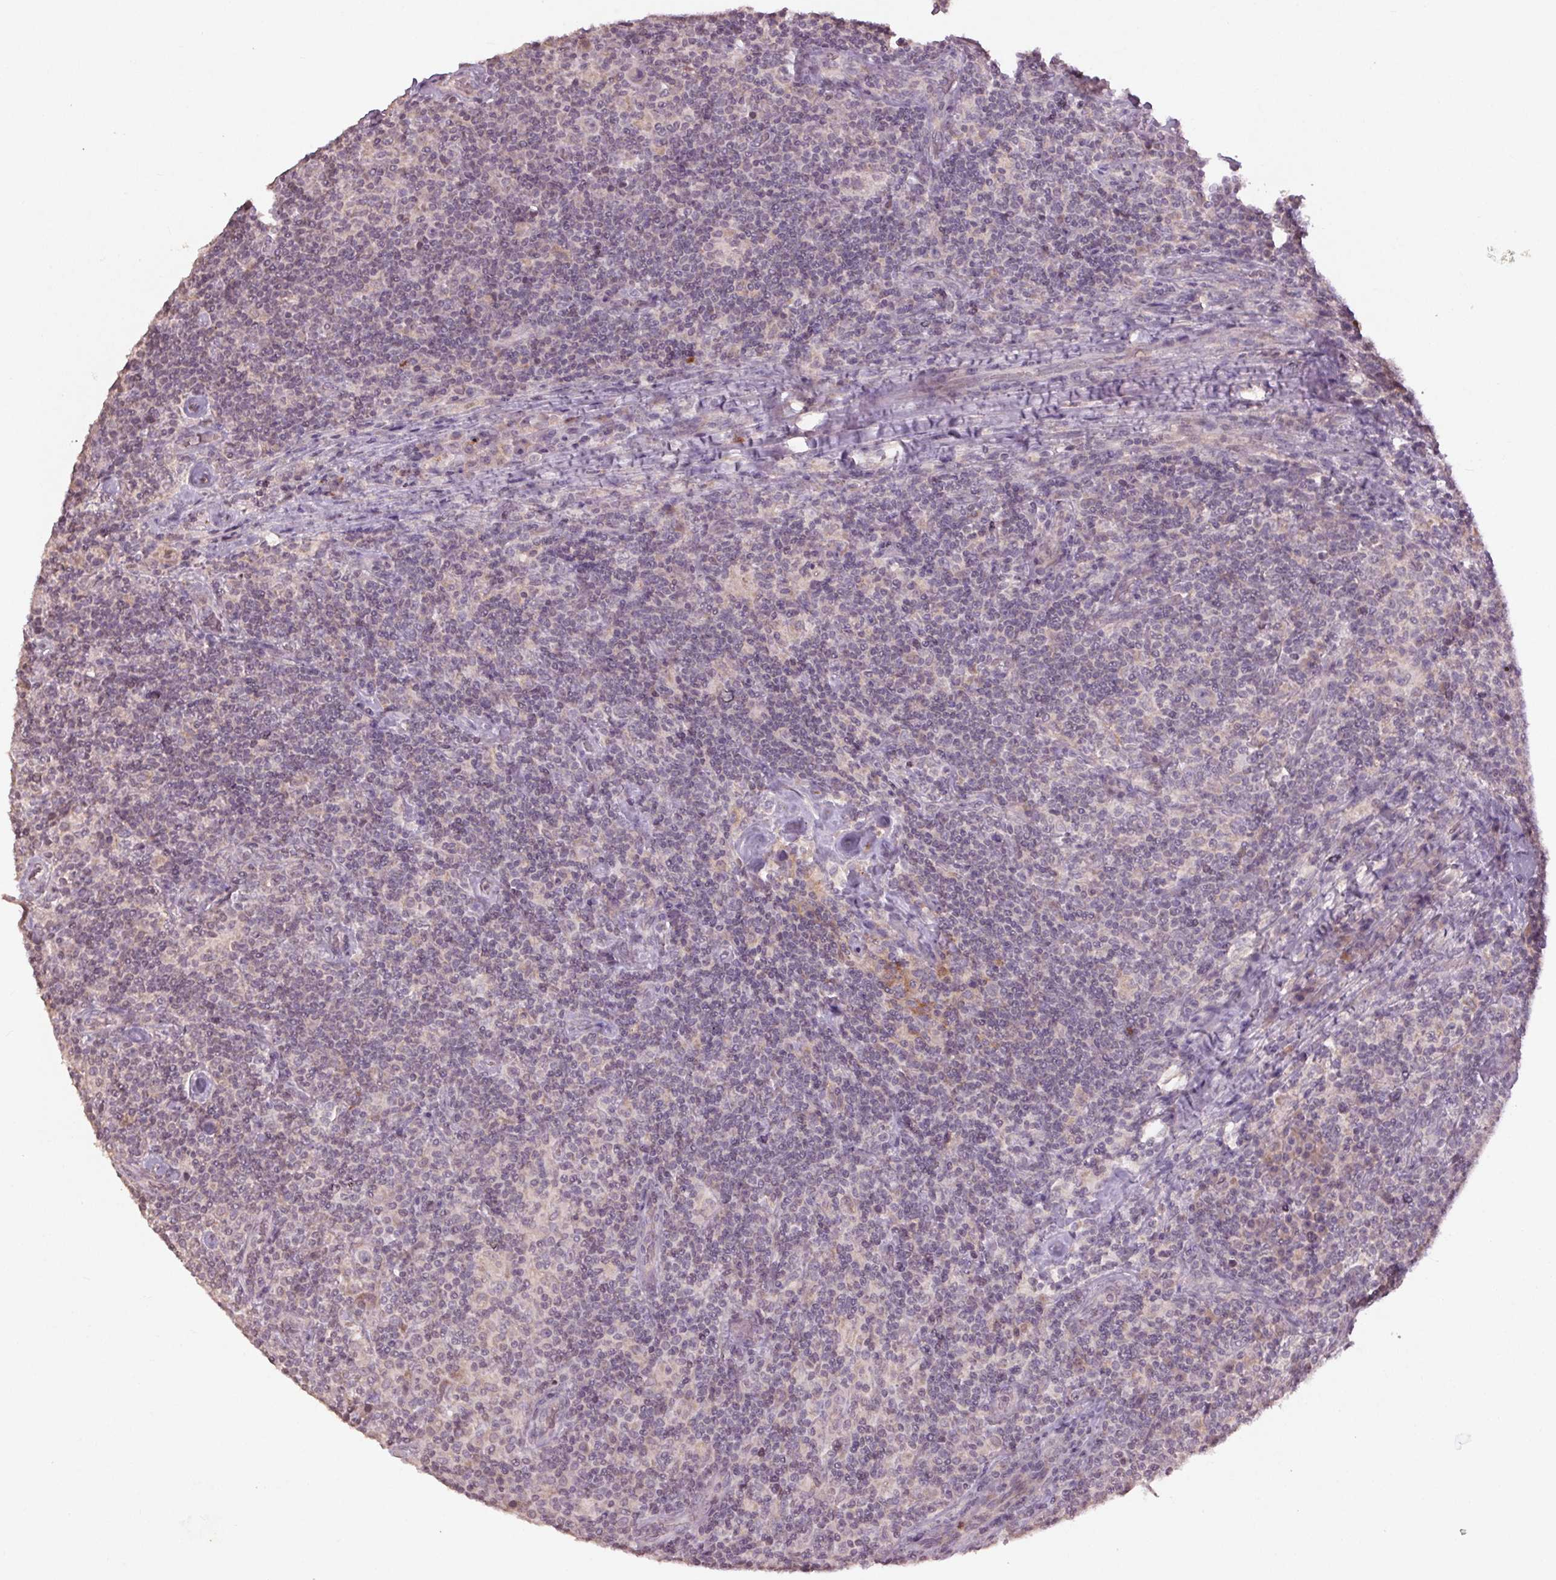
{"staining": {"intensity": "negative", "quantity": "none", "location": "none"}, "tissue": "lymphoma", "cell_type": "Tumor cells", "image_type": "cancer", "snomed": [{"axis": "morphology", "description": "Hodgkin's disease, NOS"}, {"axis": "topography", "description": "Lymph node"}], "caption": "Tumor cells are negative for brown protein staining in lymphoma.", "gene": "KLRC3", "patient": {"sex": "male", "age": 70}}